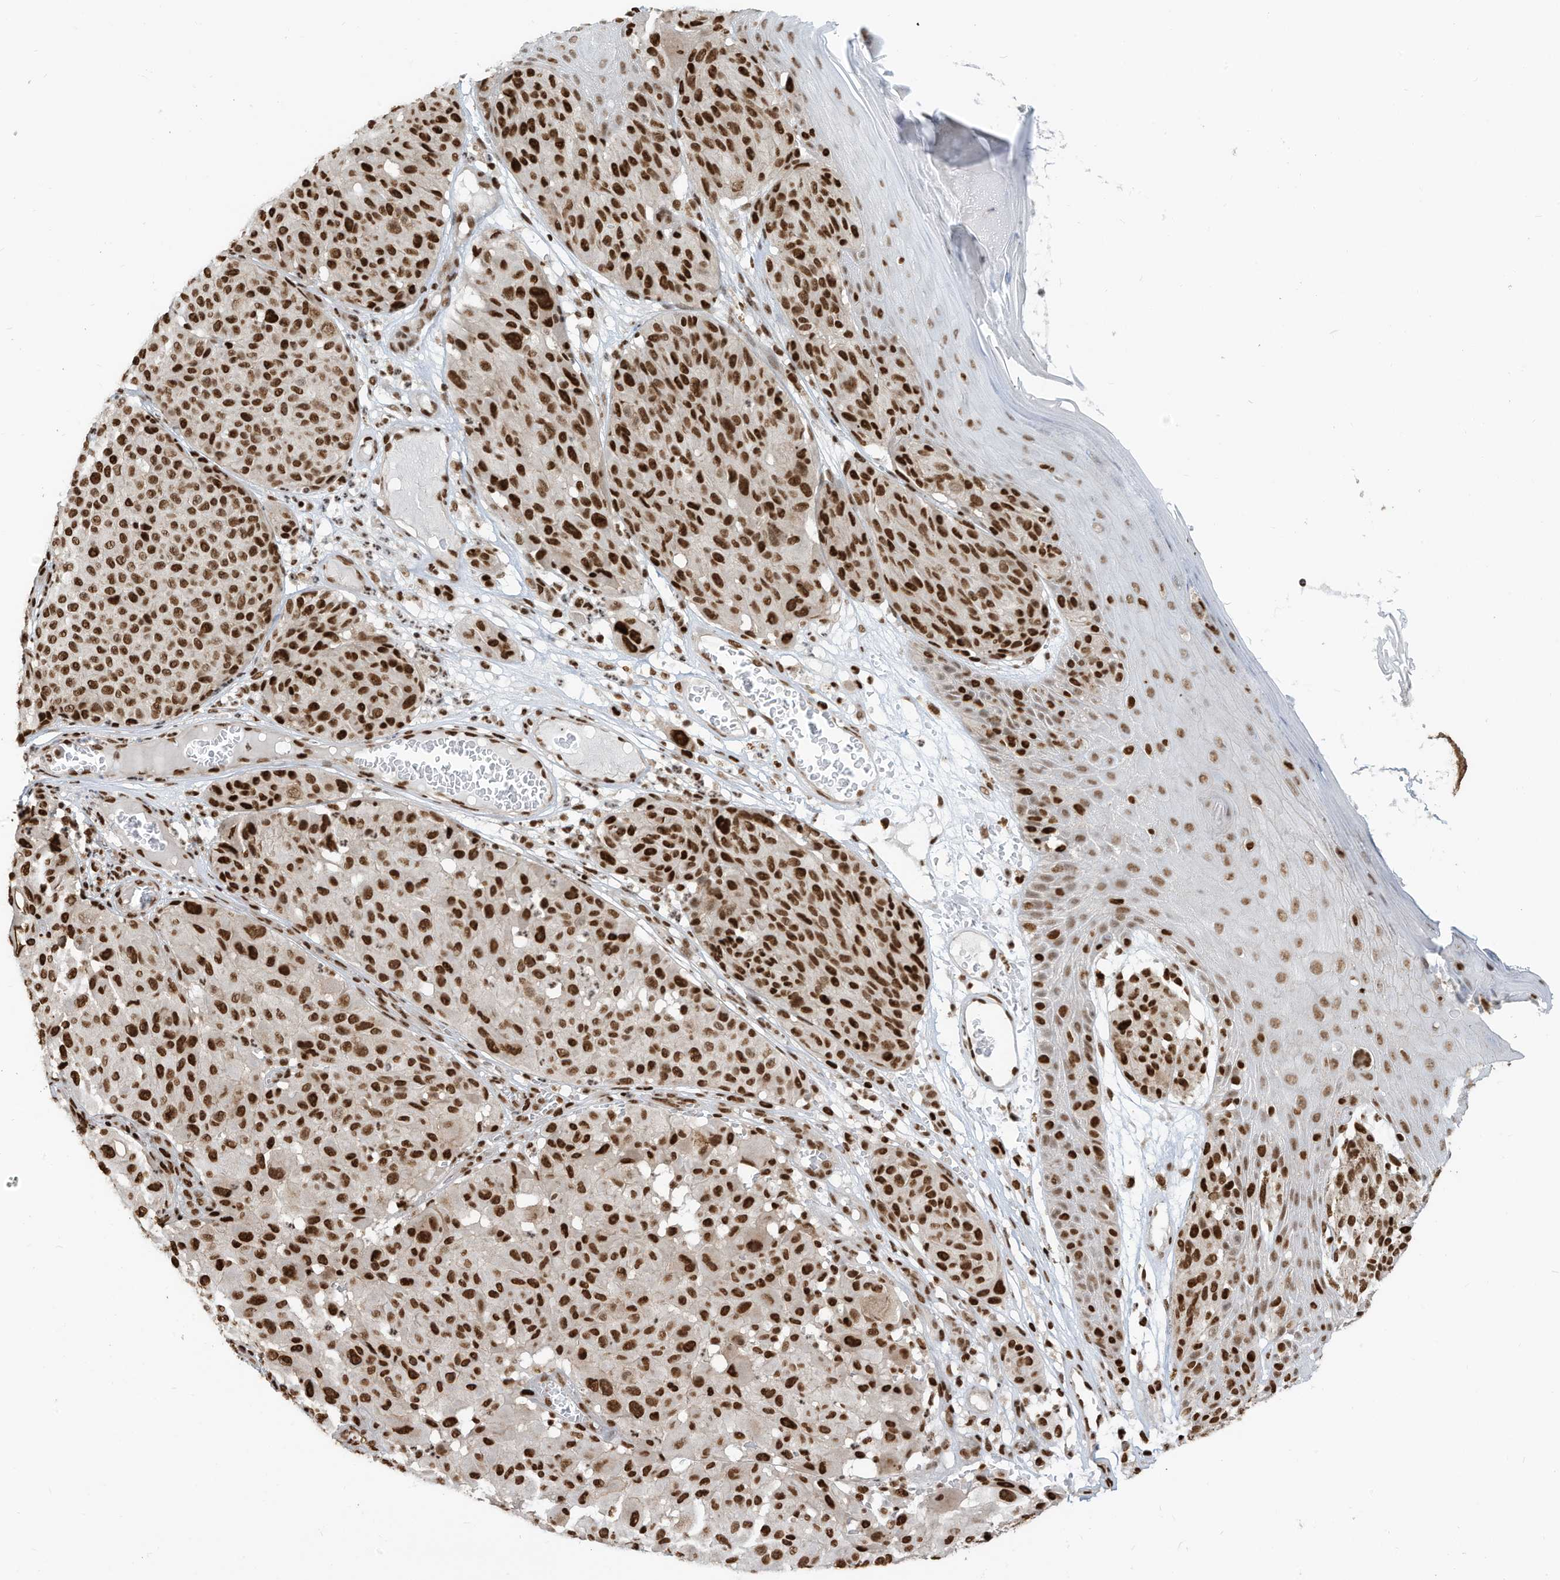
{"staining": {"intensity": "strong", "quantity": ">75%", "location": "nuclear"}, "tissue": "melanoma", "cell_type": "Tumor cells", "image_type": "cancer", "snomed": [{"axis": "morphology", "description": "Malignant melanoma, NOS"}, {"axis": "topography", "description": "Skin"}], "caption": "Melanoma tissue displays strong nuclear positivity in approximately >75% of tumor cells, visualized by immunohistochemistry.", "gene": "SAMD15", "patient": {"sex": "male", "age": 83}}